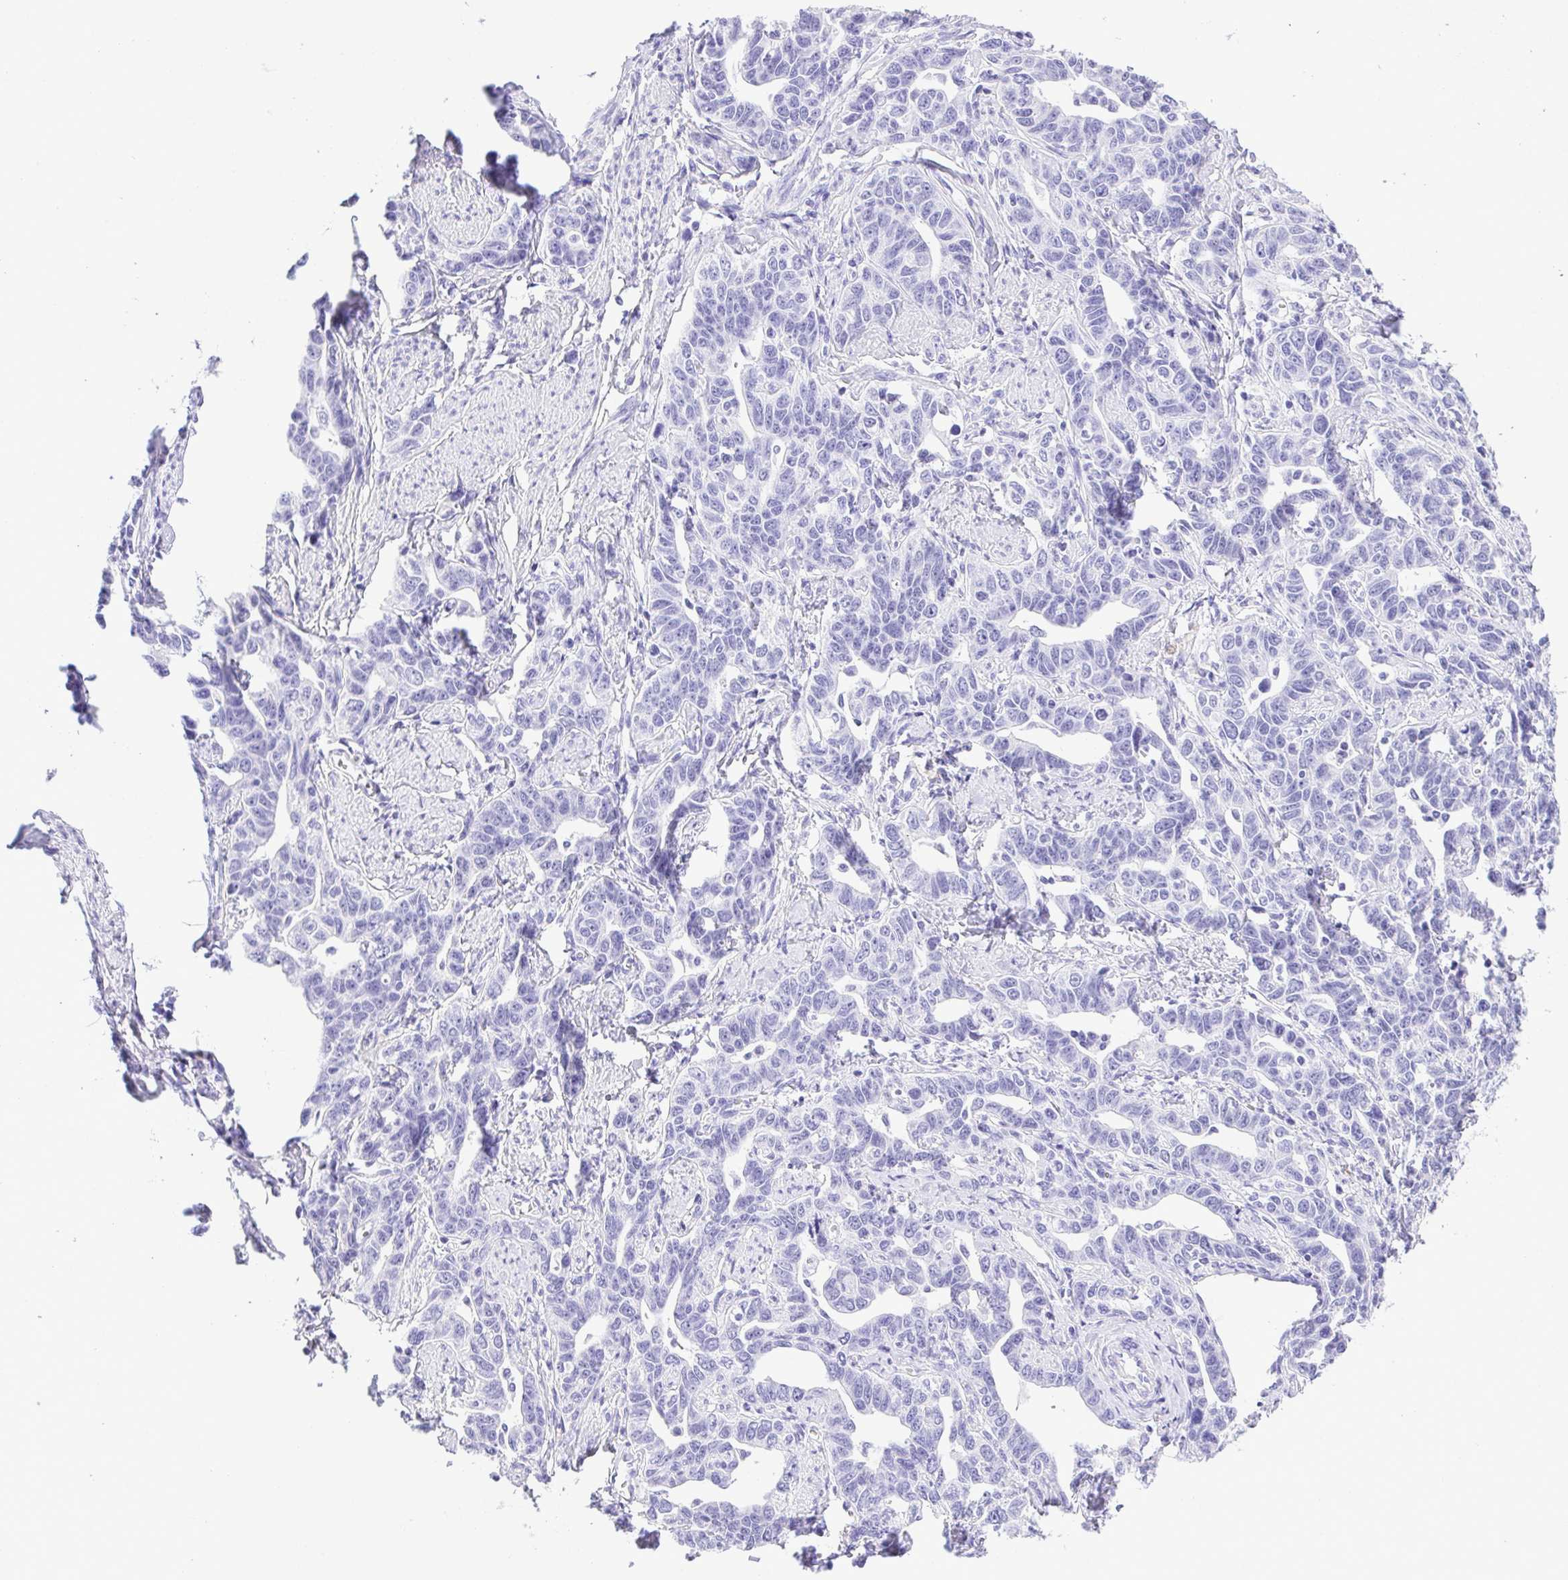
{"staining": {"intensity": "negative", "quantity": "none", "location": "none"}, "tissue": "ovarian cancer", "cell_type": "Tumor cells", "image_type": "cancer", "snomed": [{"axis": "morphology", "description": "Cystadenocarcinoma, serous, NOS"}, {"axis": "topography", "description": "Ovary"}], "caption": "Tumor cells are negative for brown protein staining in serous cystadenocarcinoma (ovarian). (Brightfield microscopy of DAB immunohistochemistry at high magnification).", "gene": "CDSN", "patient": {"sex": "female", "age": 69}}